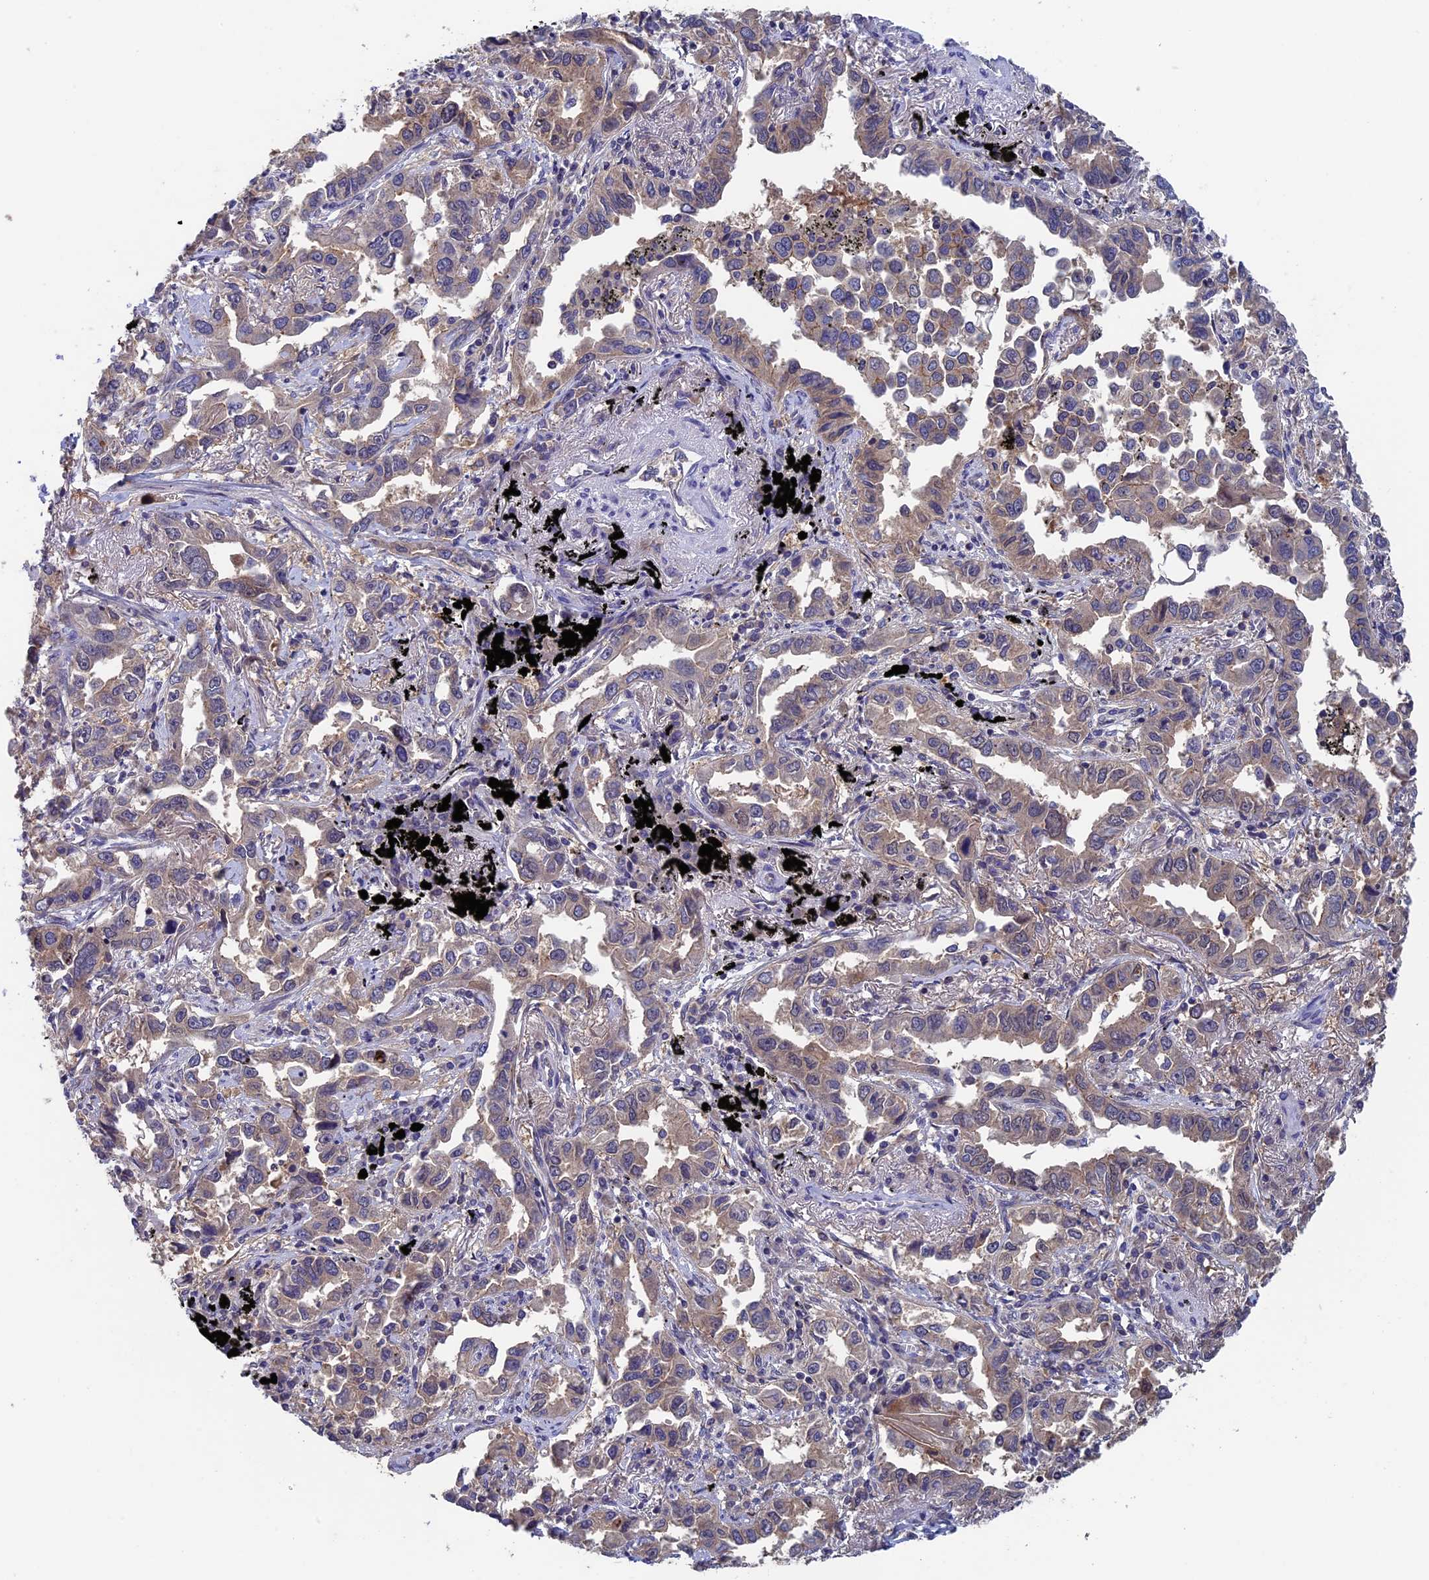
{"staining": {"intensity": "weak", "quantity": "<25%", "location": "cytoplasmic/membranous"}, "tissue": "lung cancer", "cell_type": "Tumor cells", "image_type": "cancer", "snomed": [{"axis": "morphology", "description": "Adenocarcinoma, NOS"}, {"axis": "topography", "description": "Lung"}], "caption": "Lung adenocarcinoma was stained to show a protein in brown. There is no significant positivity in tumor cells. Nuclei are stained in blue.", "gene": "LCMT1", "patient": {"sex": "male", "age": 67}}